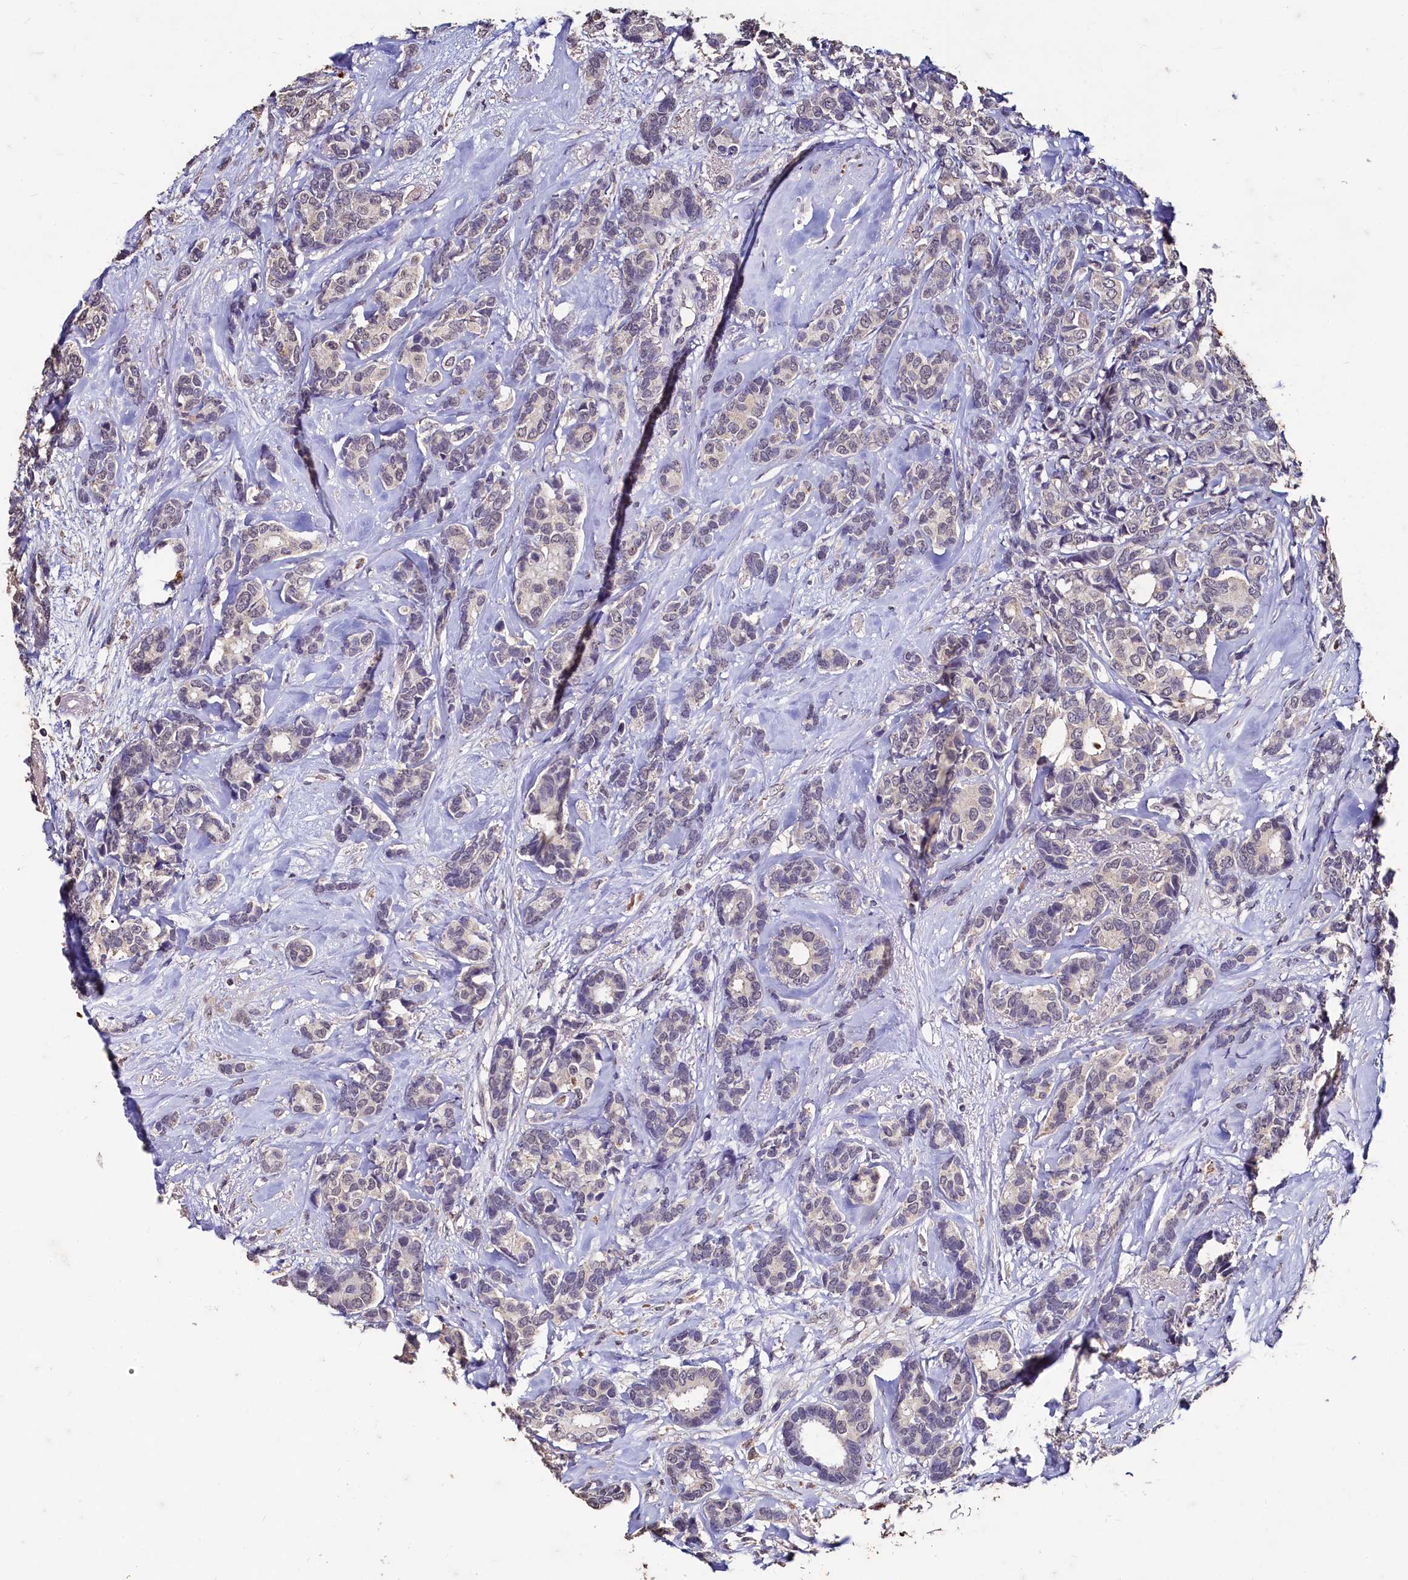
{"staining": {"intensity": "negative", "quantity": "none", "location": "none"}, "tissue": "breast cancer", "cell_type": "Tumor cells", "image_type": "cancer", "snomed": [{"axis": "morphology", "description": "Duct carcinoma"}, {"axis": "topography", "description": "Breast"}], "caption": "An image of breast intraductal carcinoma stained for a protein demonstrates no brown staining in tumor cells.", "gene": "CSTPP1", "patient": {"sex": "female", "age": 87}}